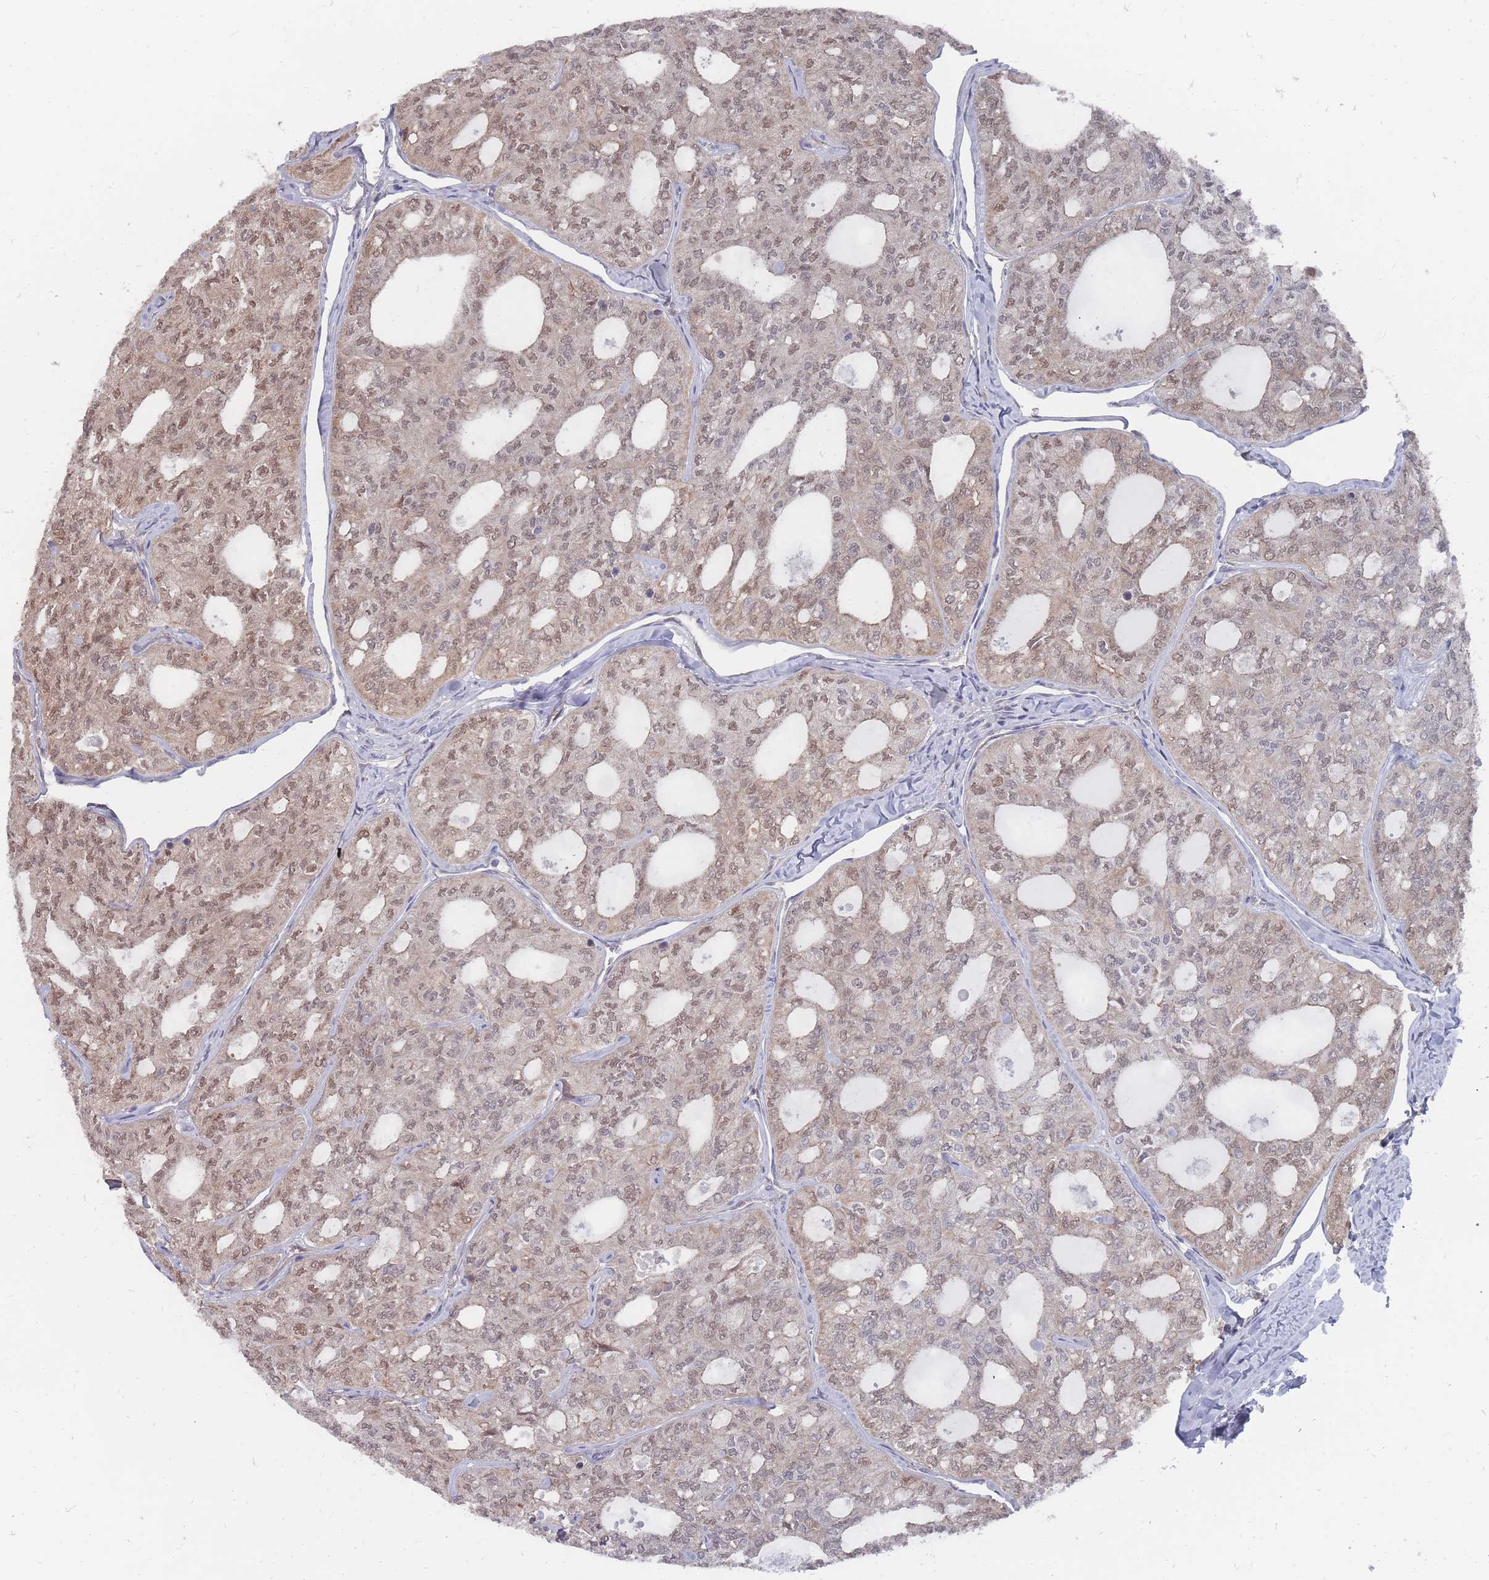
{"staining": {"intensity": "moderate", "quantity": "25%-75%", "location": "nuclear"}, "tissue": "thyroid cancer", "cell_type": "Tumor cells", "image_type": "cancer", "snomed": [{"axis": "morphology", "description": "Follicular adenoma carcinoma, NOS"}, {"axis": "topography", "description": "Thyroid gland"}], "caption": "Thyroid follicular adenoma carcinoma was stained to show a protein in brown. There is medium levels of moderate nuclear positivity in approximately 25%-75% of tumor cells.", "gene": "NKD1", "patient": {"sex": "male", "age": 75}}